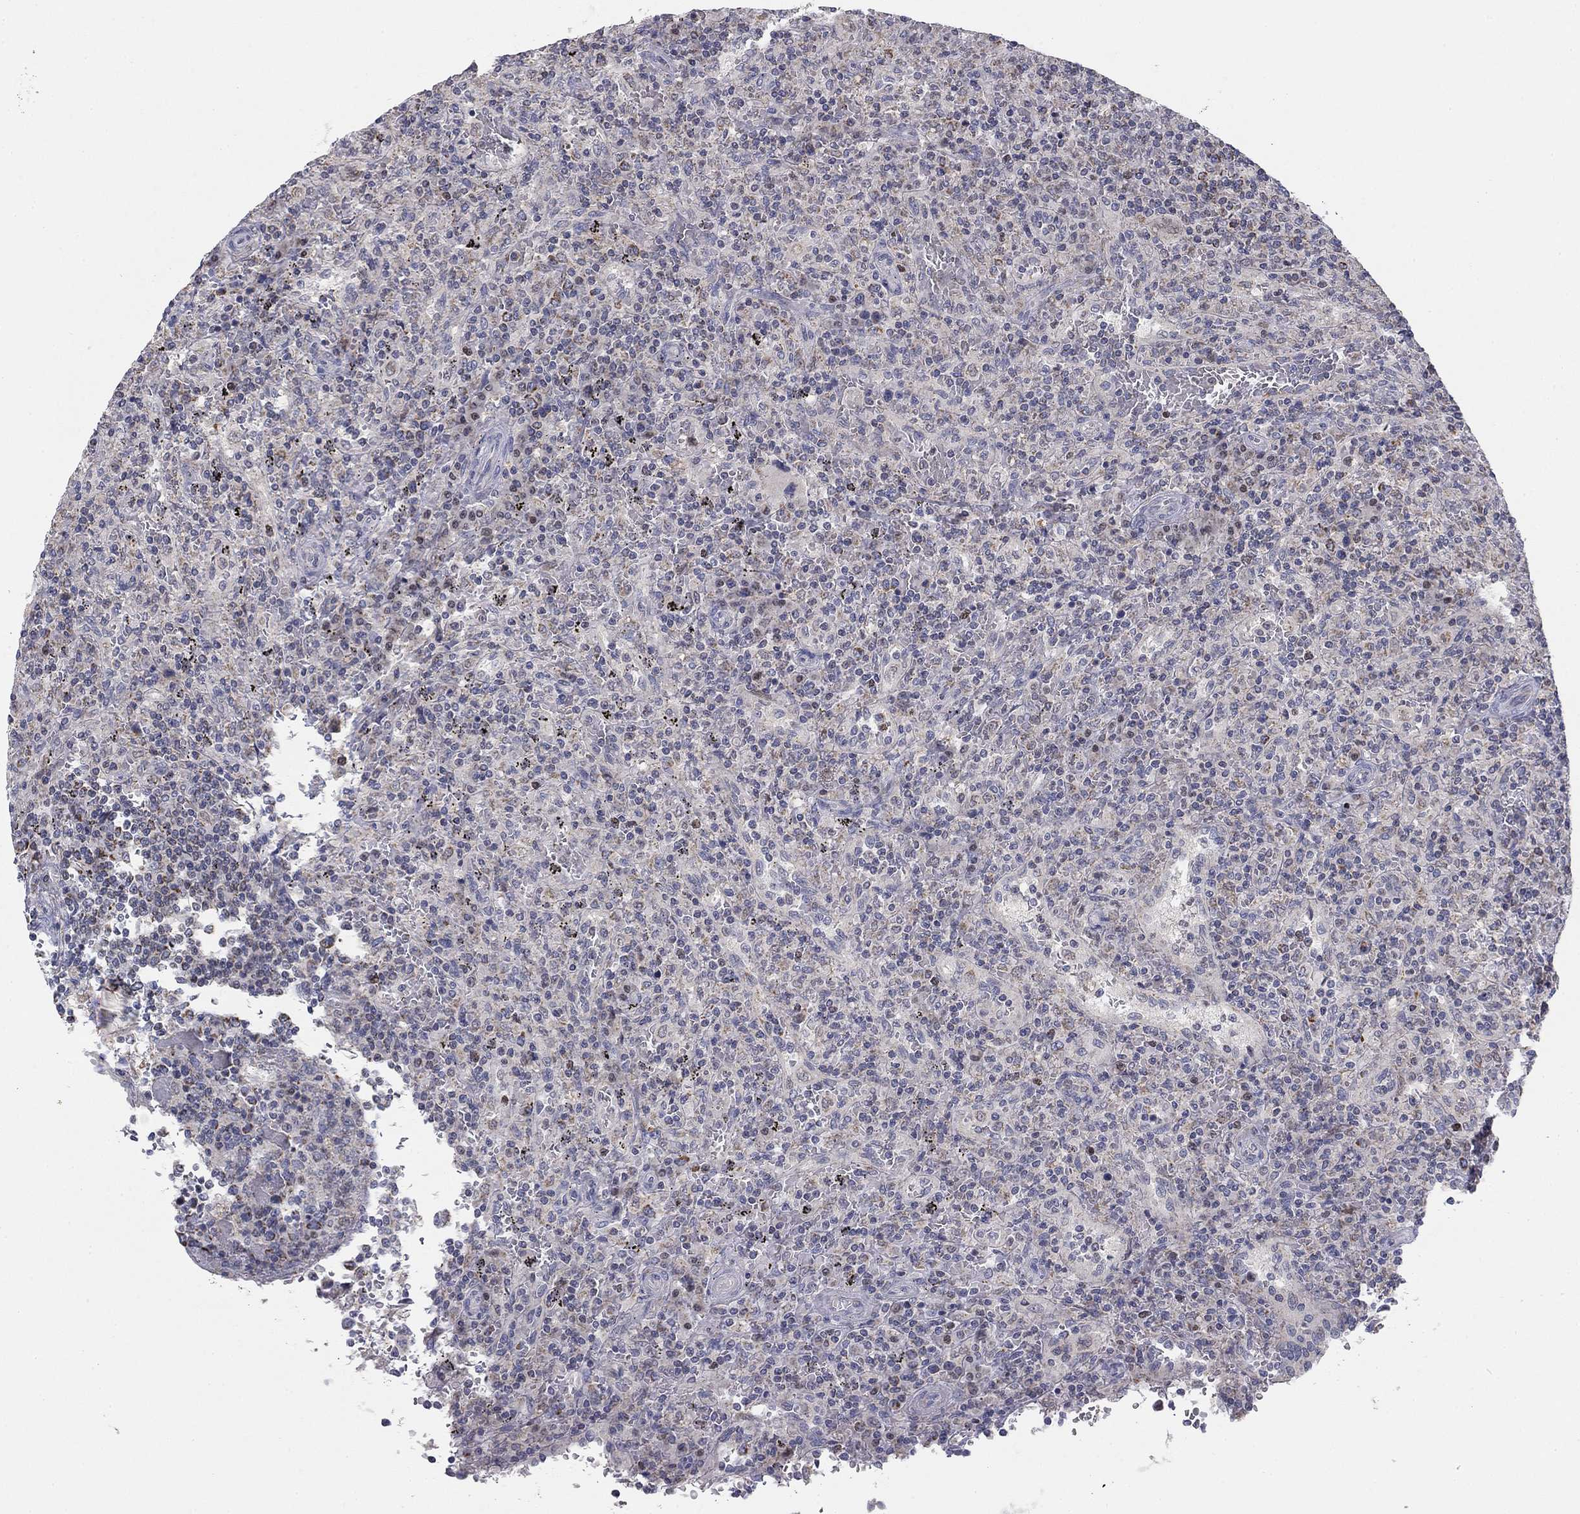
{"staining": {"intensity": "negative", "quantity": "none", "location": "none"}, "tissue": "lymphoma", "cell_type": "Tumor cells", "image_type": "cancer", "snomed": [{"axis": "morphology", "description": "Malignant lymphoma, non-Hodgkin's type, Low grade"}, {"axis": "topography", "description": "Spleen"}], "caption": "Tumor cells are negative for brown protein staining in low-grade malignant lymphoma, non-Hodgkin's type.", "gene": "SLC2A9", "patient": {"sex": "male", "age": 62}}